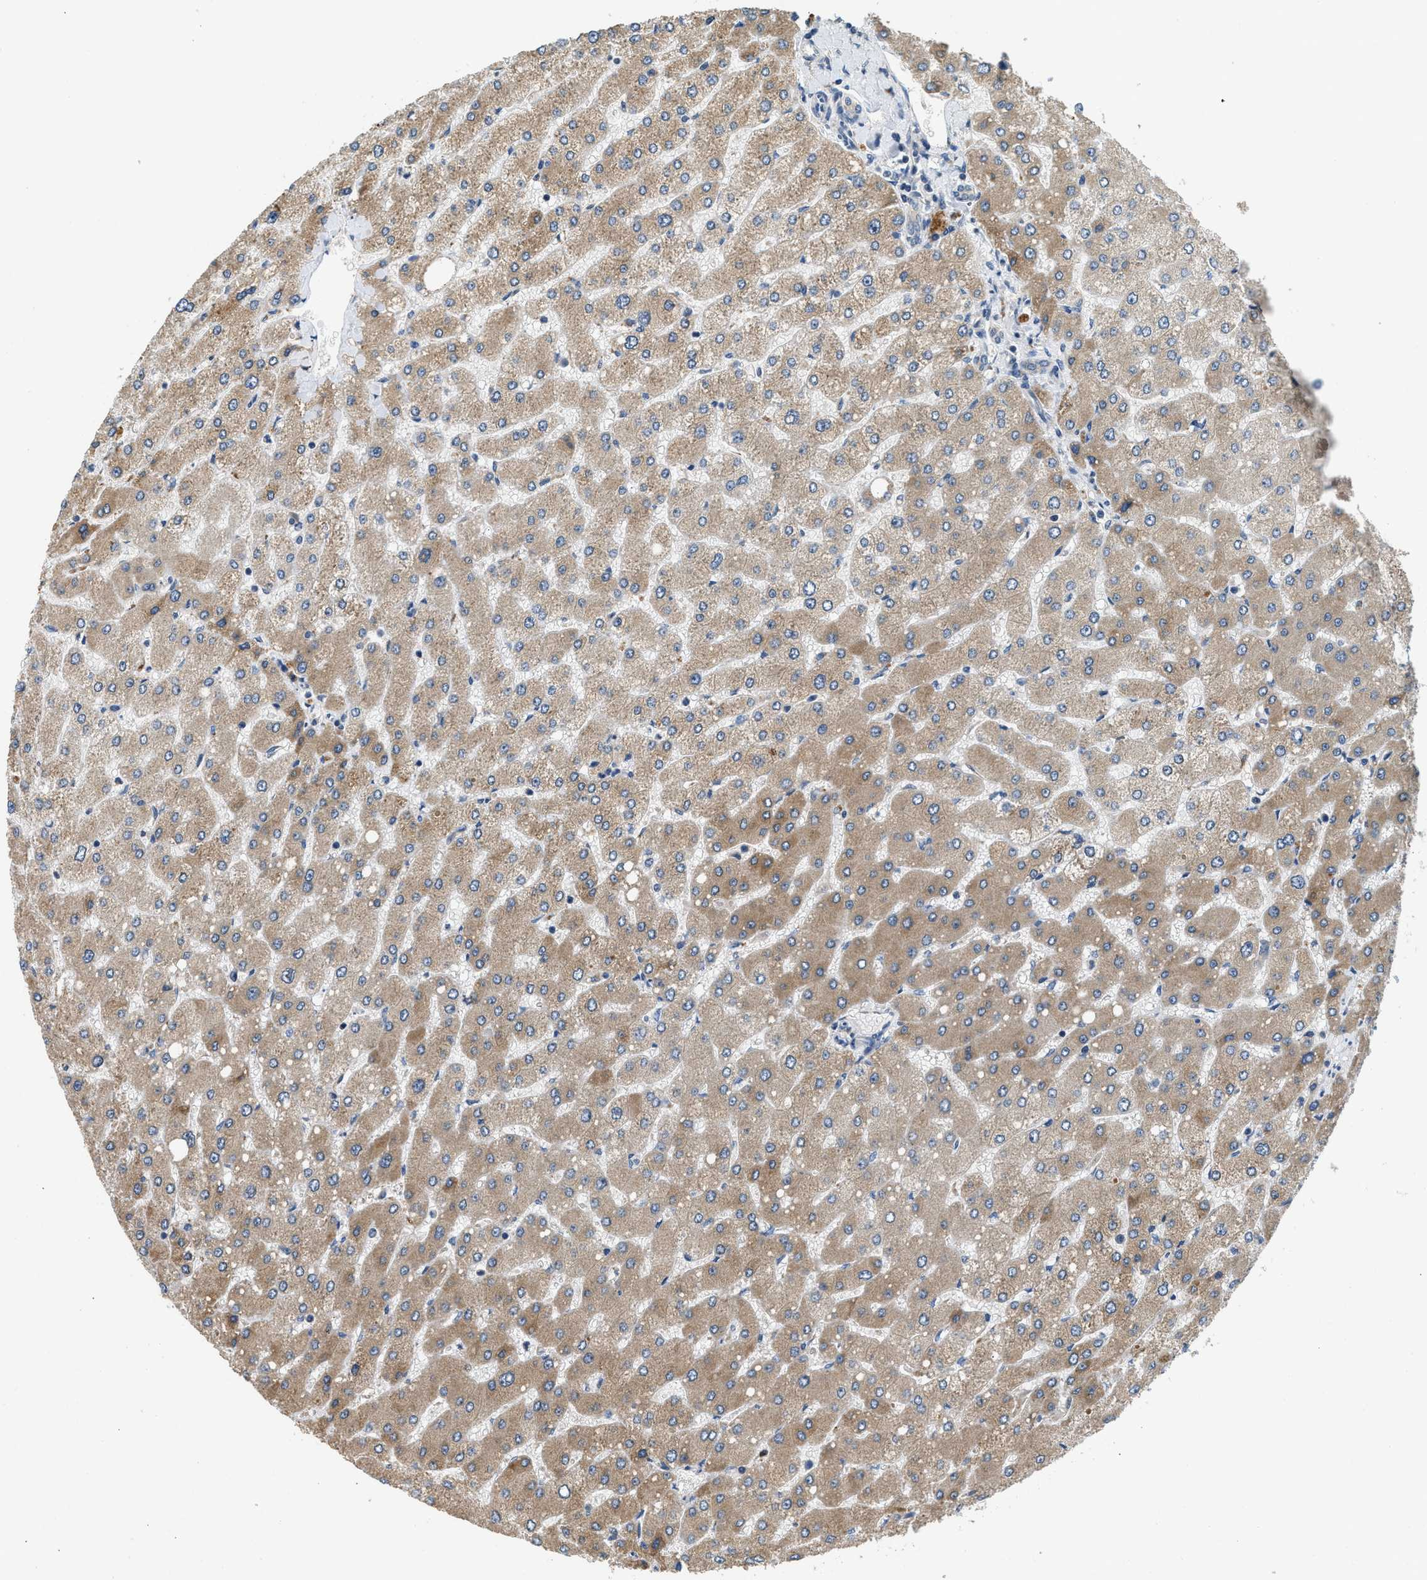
{"staining": {"intensity": "negative", "quantity": "none", "location": "none"}, "tissue": "liver", "cell_type": "Cholangiocytes", "image_type": "normal", "snomed": [{"axis": "morphology", "description": "Normal tissue, NOS"}, {"axis": "topography", "description": "Liver"}], "caption": "Immunohistochemistry image of unremarkable liver: liver stained with DAB shows no significant protein positivity in cholangiocytes.", "gene": "IL3RA", "patient": {"sex": "male", "age": 55}}